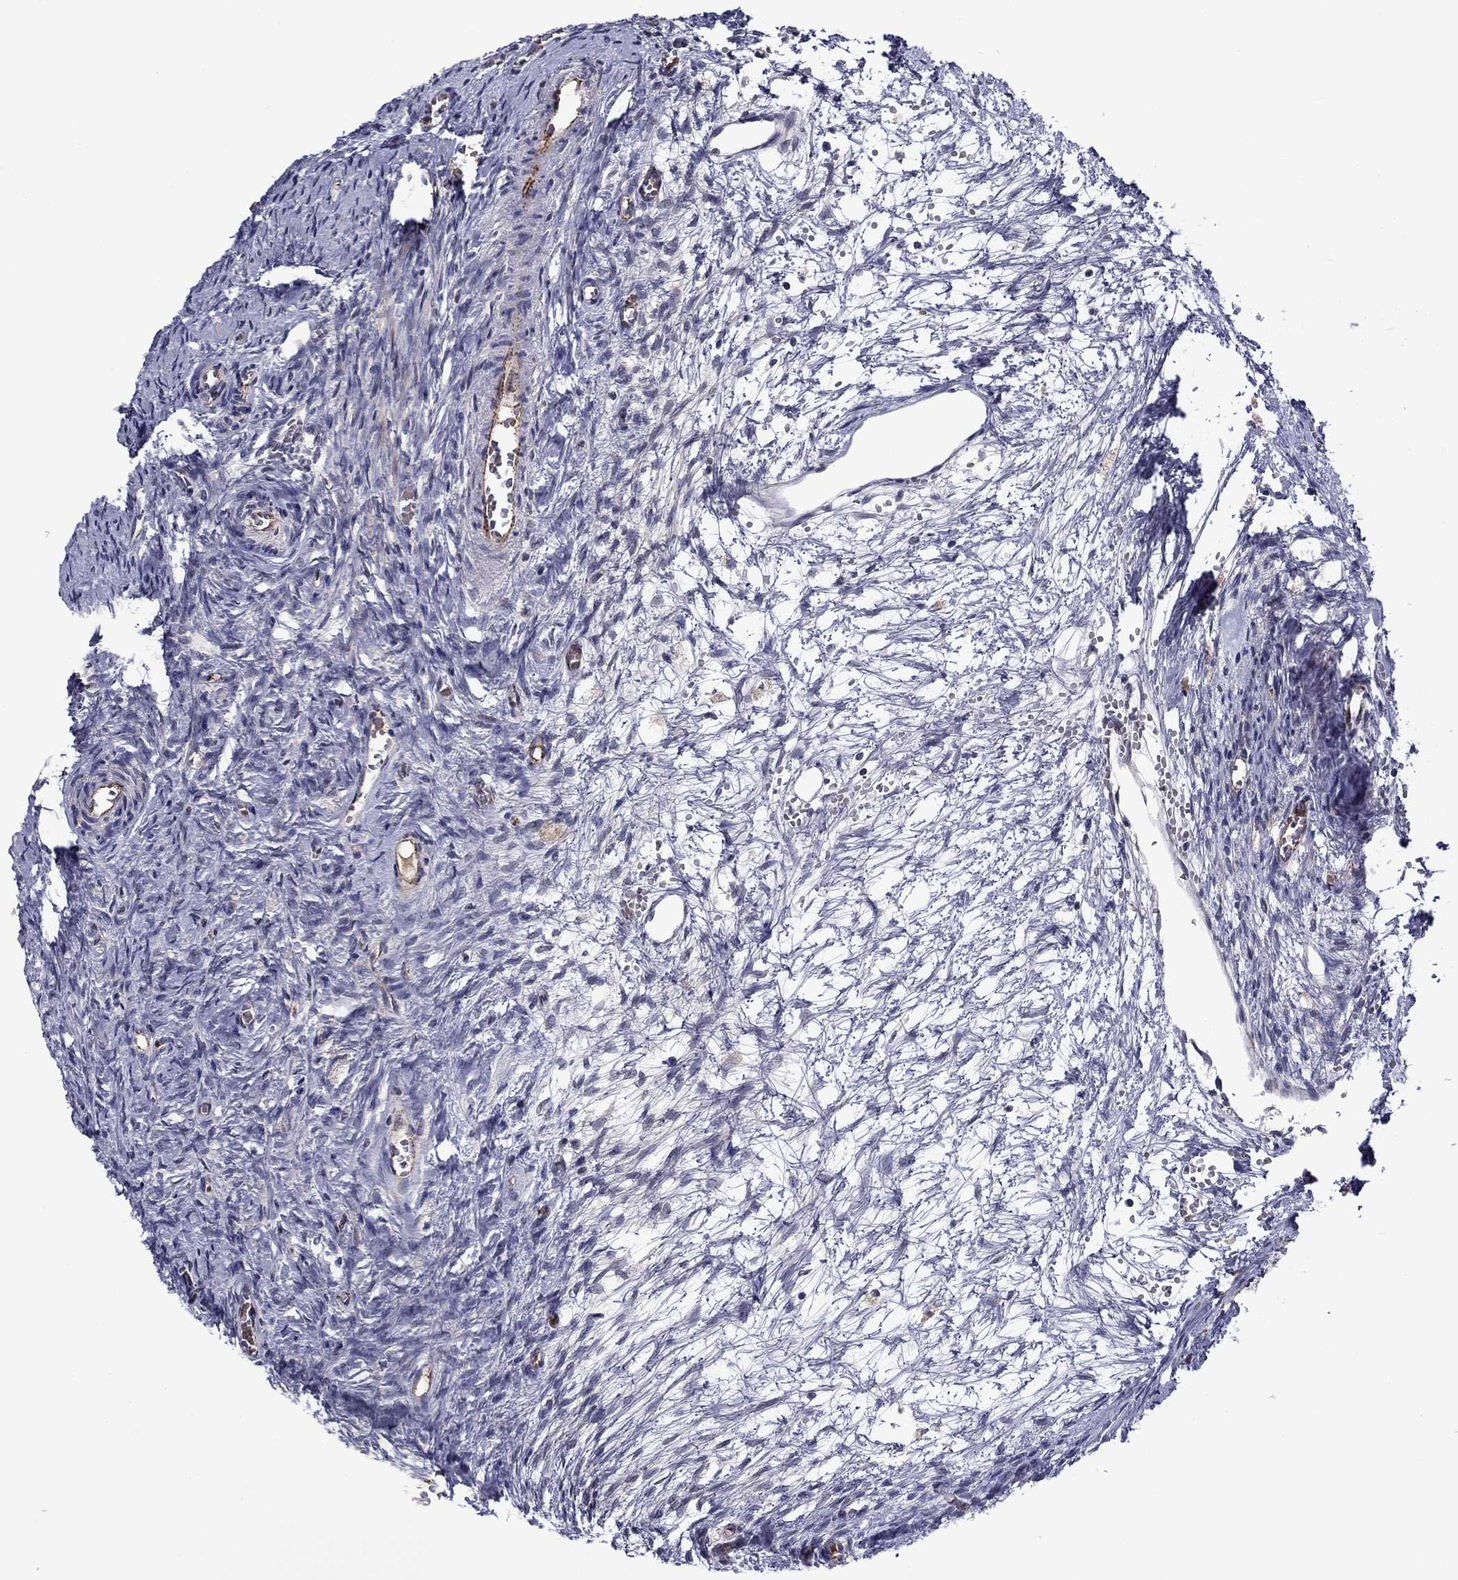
{"staining": {"intensity": "negative", "quantity": "none", "location": "none"}, "tissue": "ovary", "cell_type": "Follicle cells", "image_type": "normal", "snomed": [{"axis": "morphology", "description": "Normal tissue, NOS"}, {"axis": "topography", "description": "Ovary"}], "caption": "A high-resolution histopathology image shows IHC staining of normal ovary, which reveals no significant positivity in follicle cells.", "gene": "SLITRK1", "patient": {"sex": "female", "age": 39}}